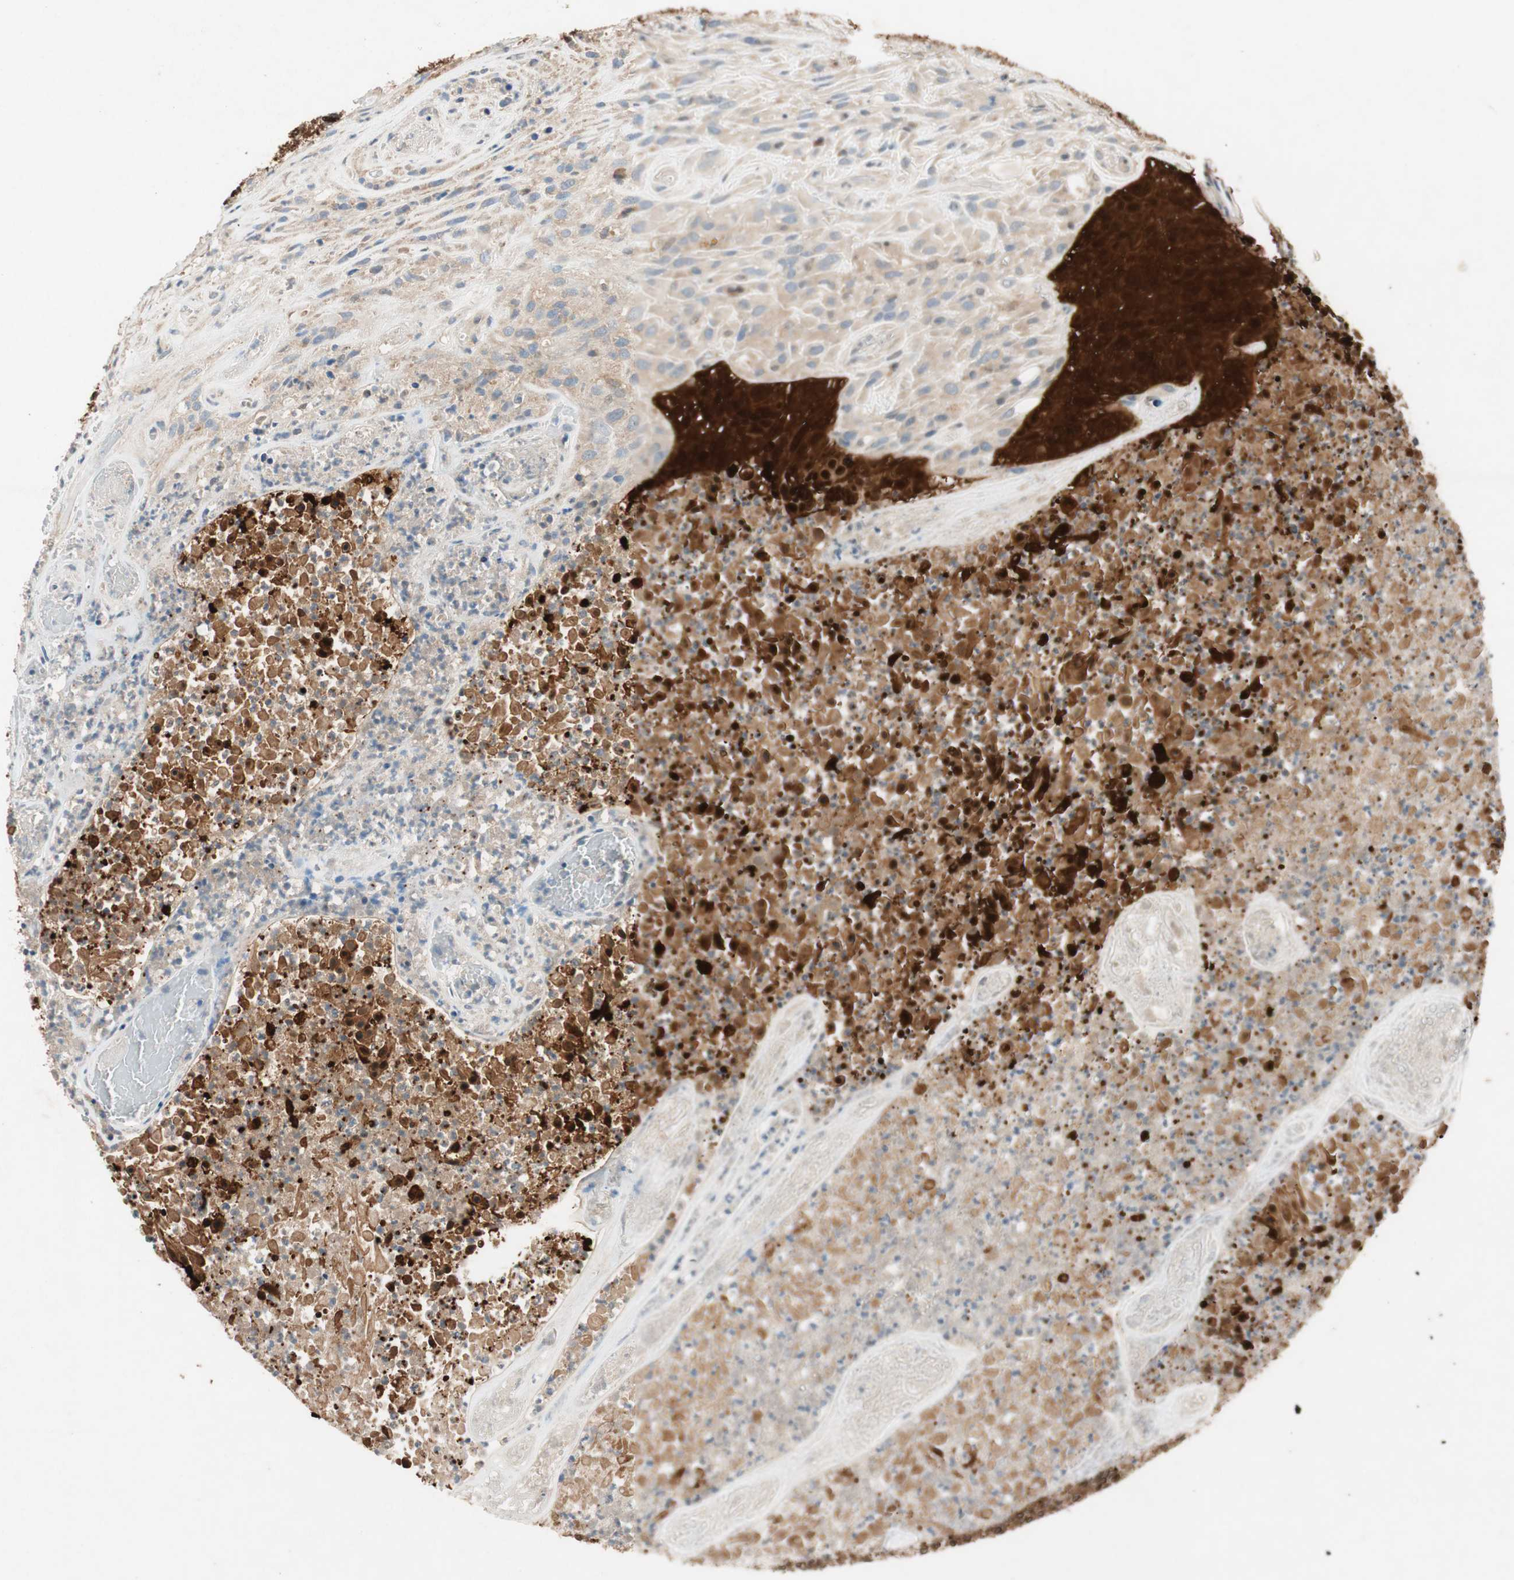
{"staining": {"intensity": "strong", "quantity": "25%-75%", "location": "cytoplasmic/membranous,nuclear"}, "tissue": "urothelial cancer", "cell_type": "Tumor cells", "image_type": "cancer", "snomed": [{"axis": "morphology", "description": "Urothelial carcinoma, High grade"}, {"axis": "topography", "description": "Urinary bladder"}], "caption": "Tumor cells display high levels of strong cytoplasmic/membranous and nuclear staining in about 25%-75% of cells in human high-grade urothelial carcinoma.", "gene": "SERPINB5", "patient": {"sex": "male", "age": 66}}